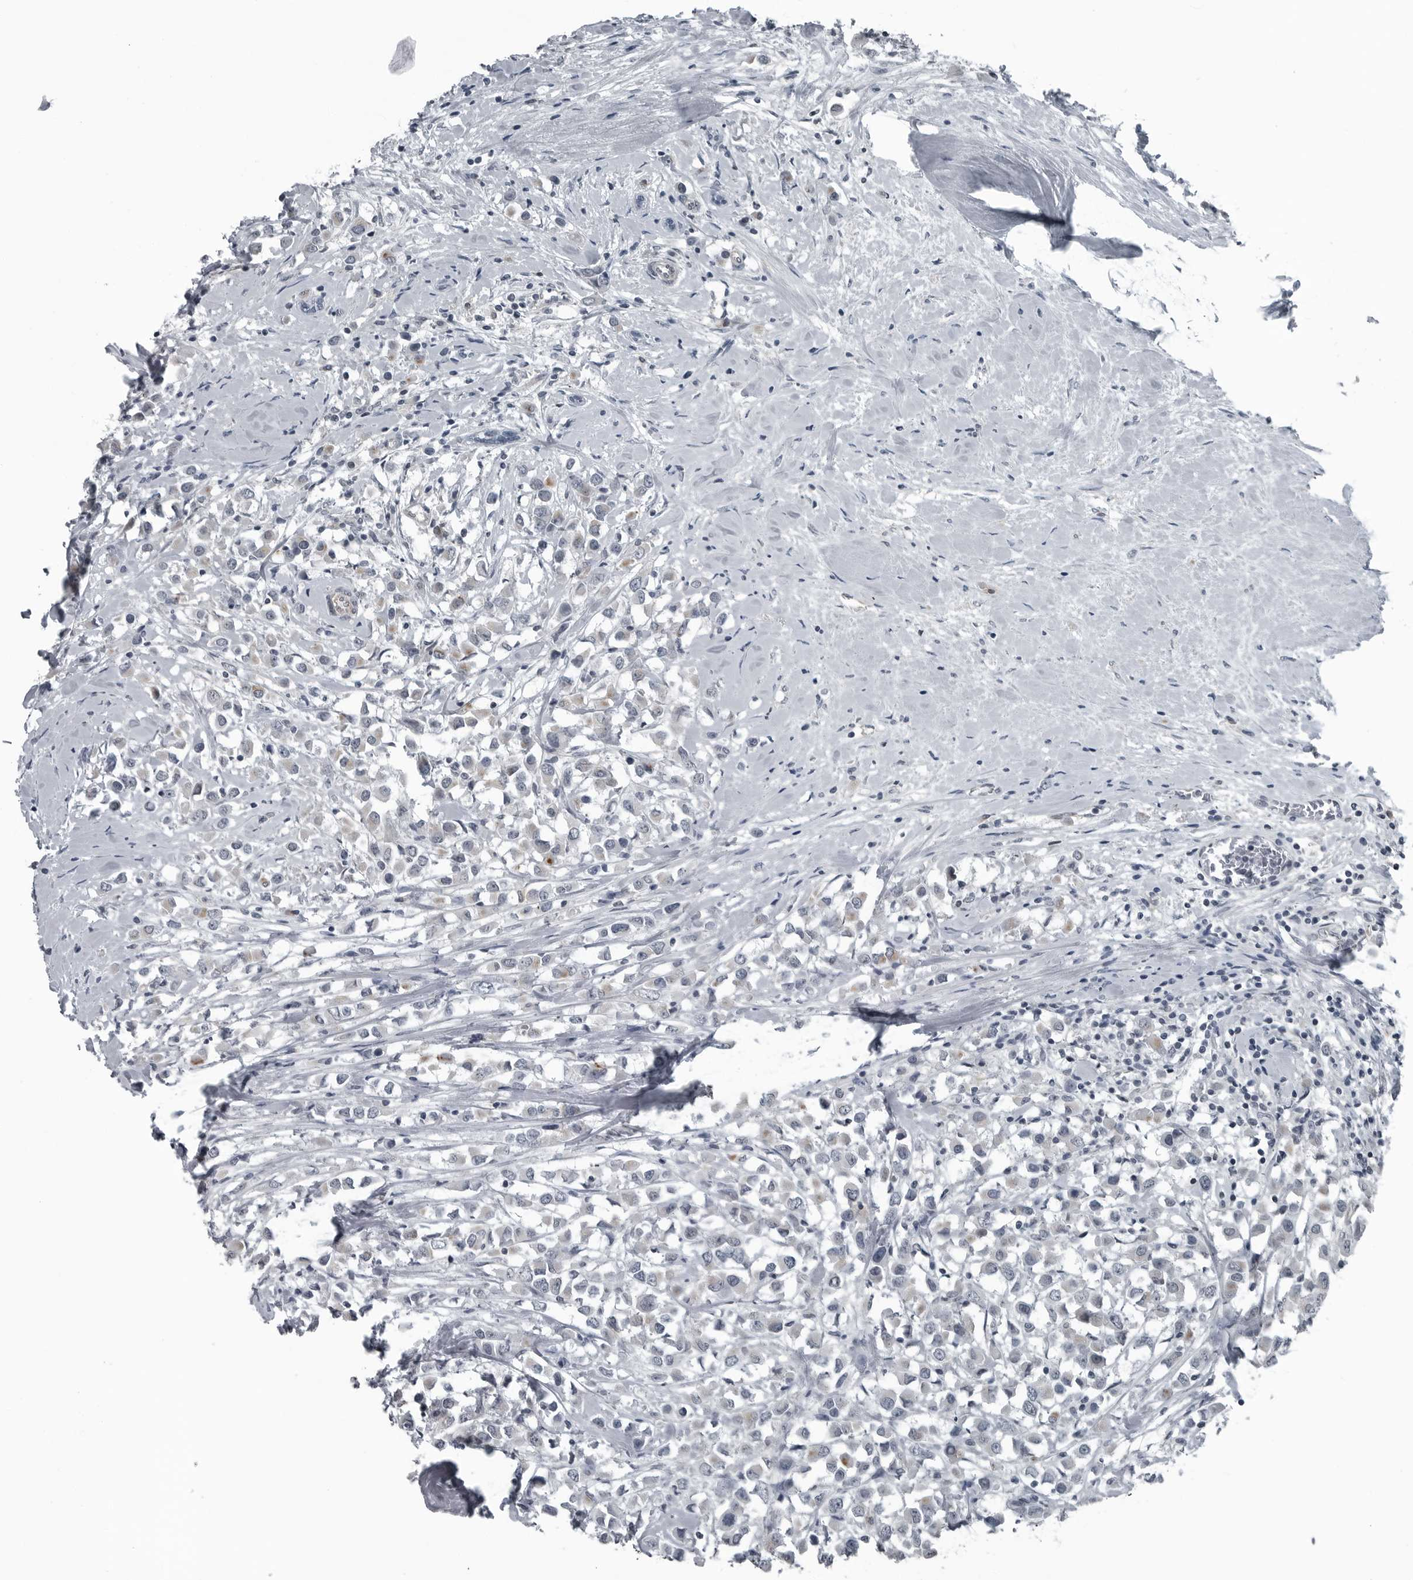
{"staining": {"intensity": "negative", "quantity": "none", "location": "none"}, "tissue": "breast cancer", "cell_type": "Tumor cells", "image_type": "cancer", "snomed": [{"axis": "morphology", "description": "Duct carcinoma"}, {"axis": "topography", "description": "Breast"}], "caption": "Tumor cells show no significant expression in breast cancer (intraductal carcinoma).", "gene": "GAK", "patient": {"sex": "female", "age": 61}}